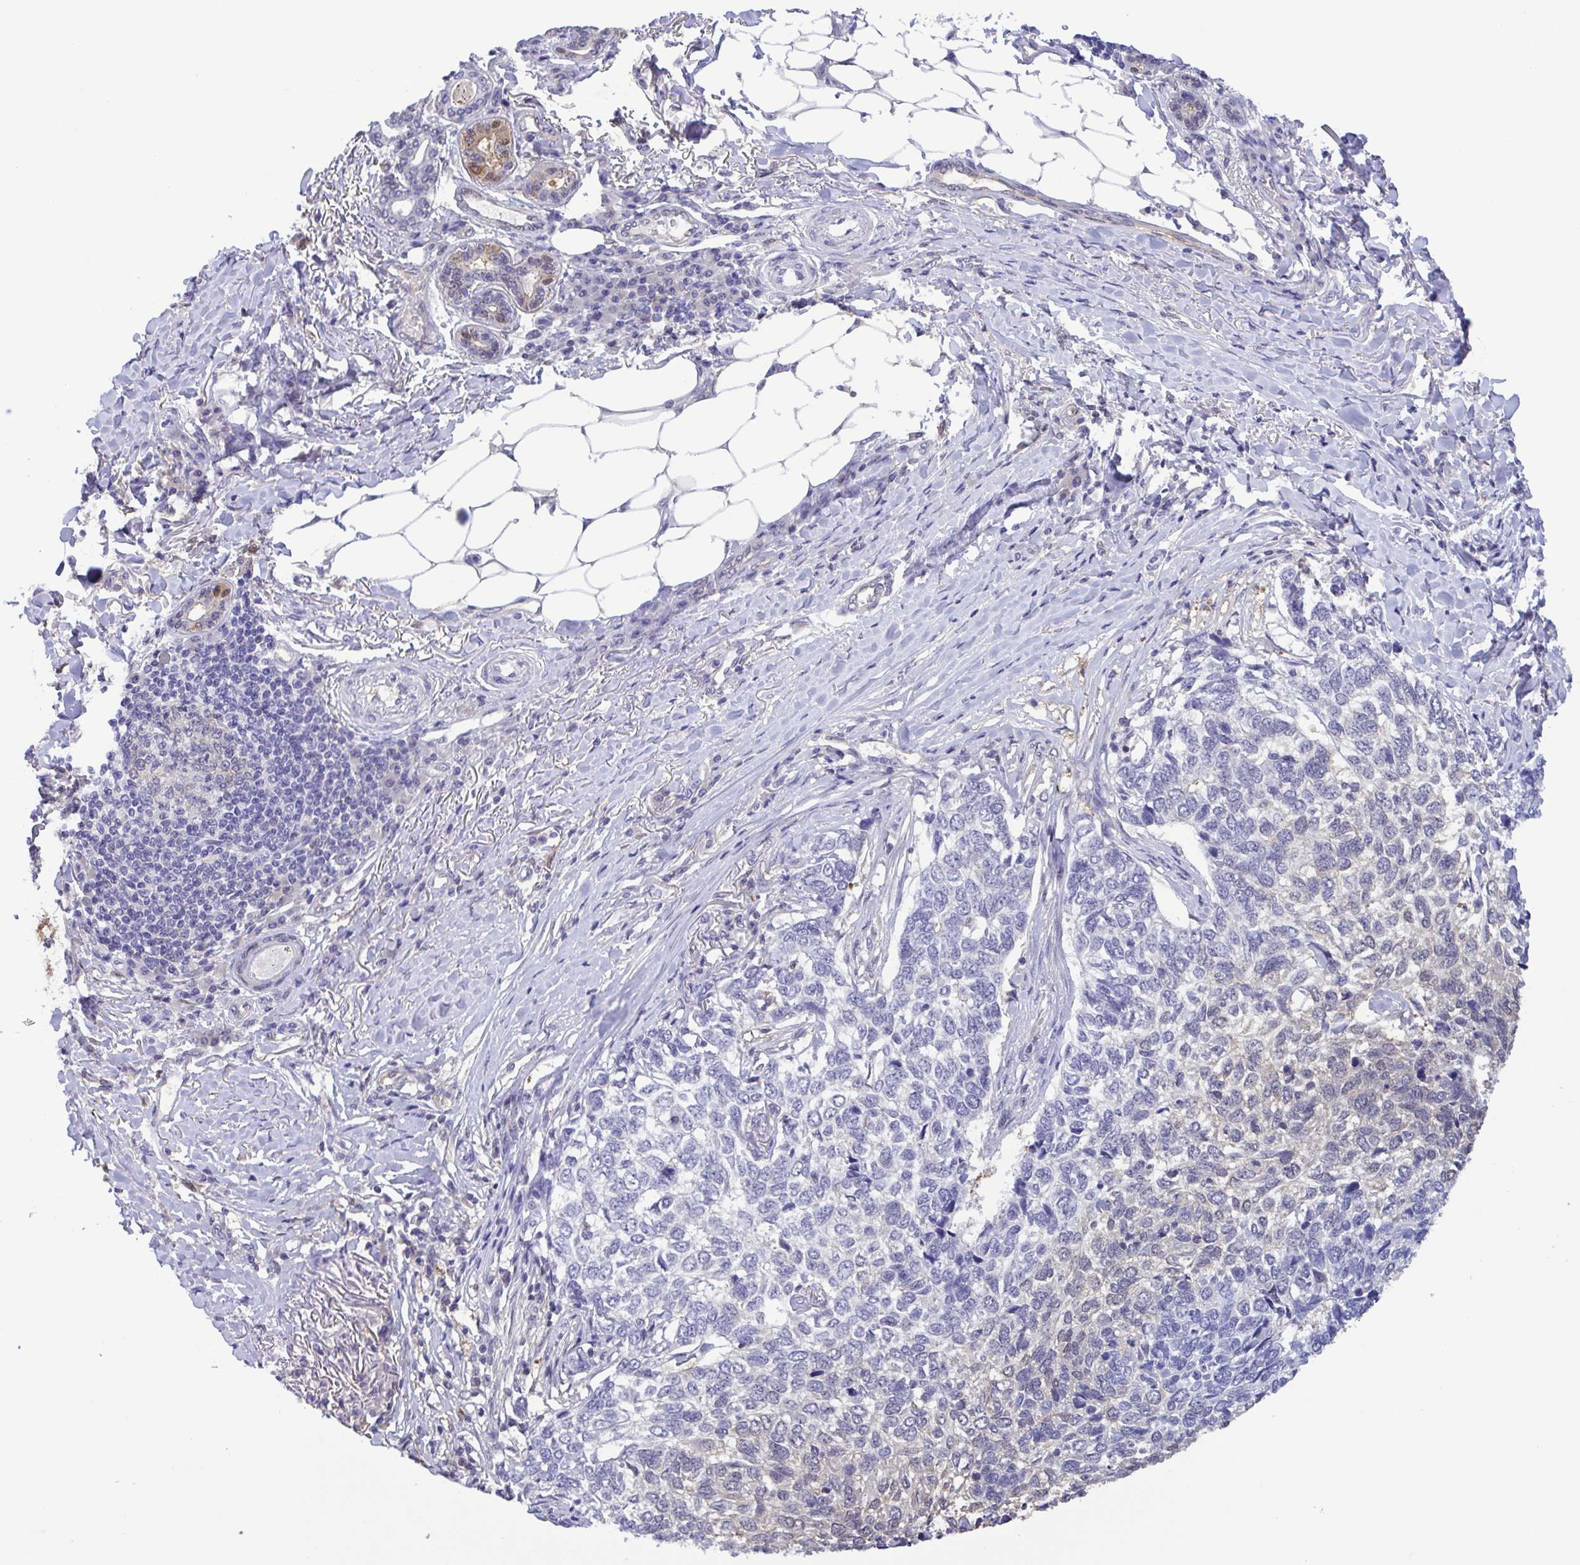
{"staining": {"intensity": "negative", "quantity": "none", "location": "none"}, "tissue": "skin cancer", "cell_type": "Tumor cells", "image_type": "cancer", "snomed": [{"axis": "morphology", "description": "Basal cell carcinoma"}, {"axis": "topography", "description": "Skin"}], "caption": "IHC of skin cancer demonstrates no expression in tumor cells.", "gene": "LDHC", "patient": {"sex": "female", "age": 65}}